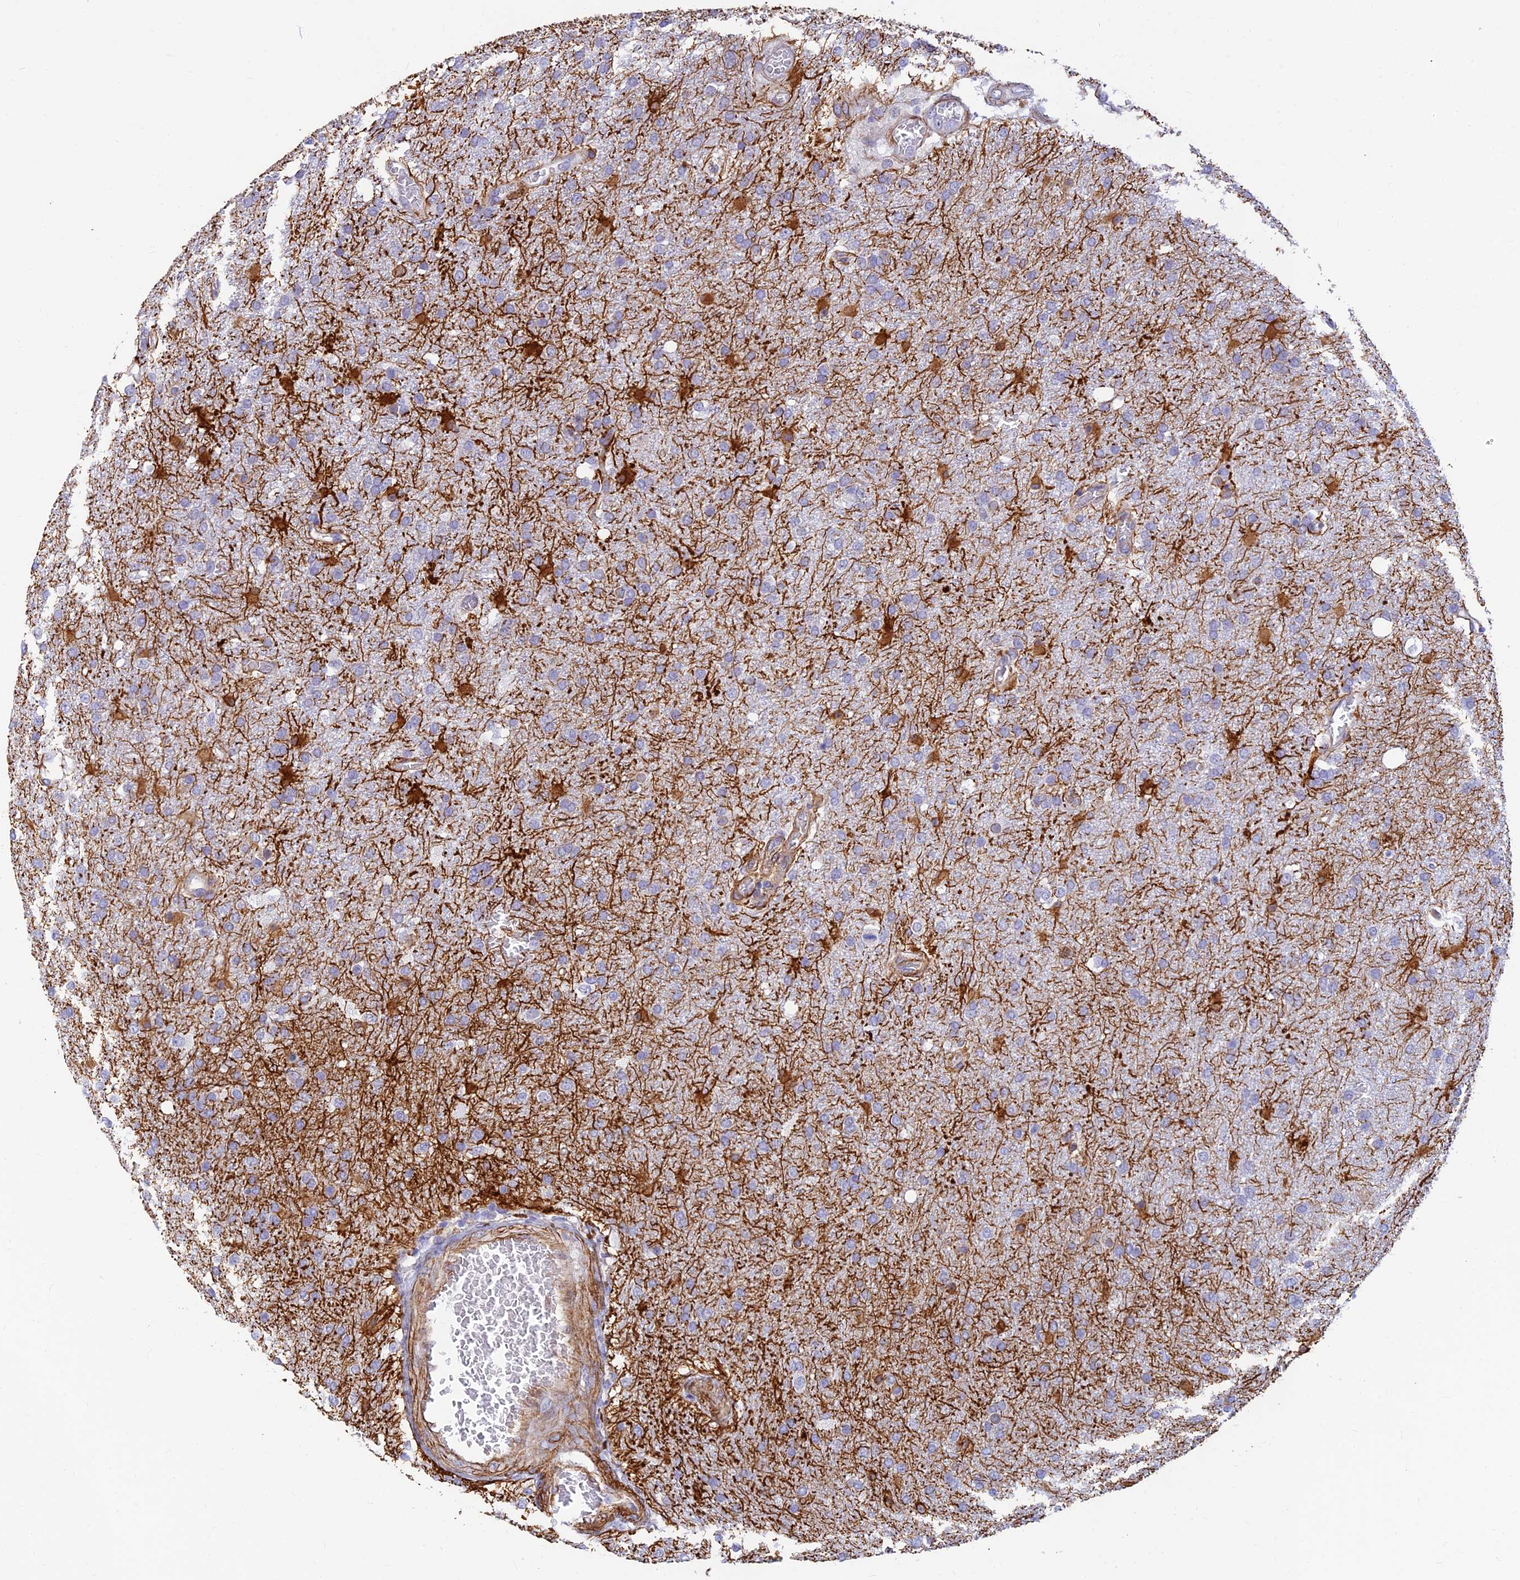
{"staining": {"intensity": "weak", "quantity": "<25%", "location": "cytoplasmic/membranous"}, "tissue": "glioma", "cell_type": "Tumor cells", "image_type": "cancer", "snomed": [{"axis": "morphology", "description": "Glioma, malignant, High grade"}, {"axis": "topography", "description": "Brain"}], "caption": "A photomicrograph of malignant high-grade glioma stained for a protein demonstrates no brown staining in tumor cells.", "gene": "ALDH1L2", "patient": {"sex": "female", "age": 74}}